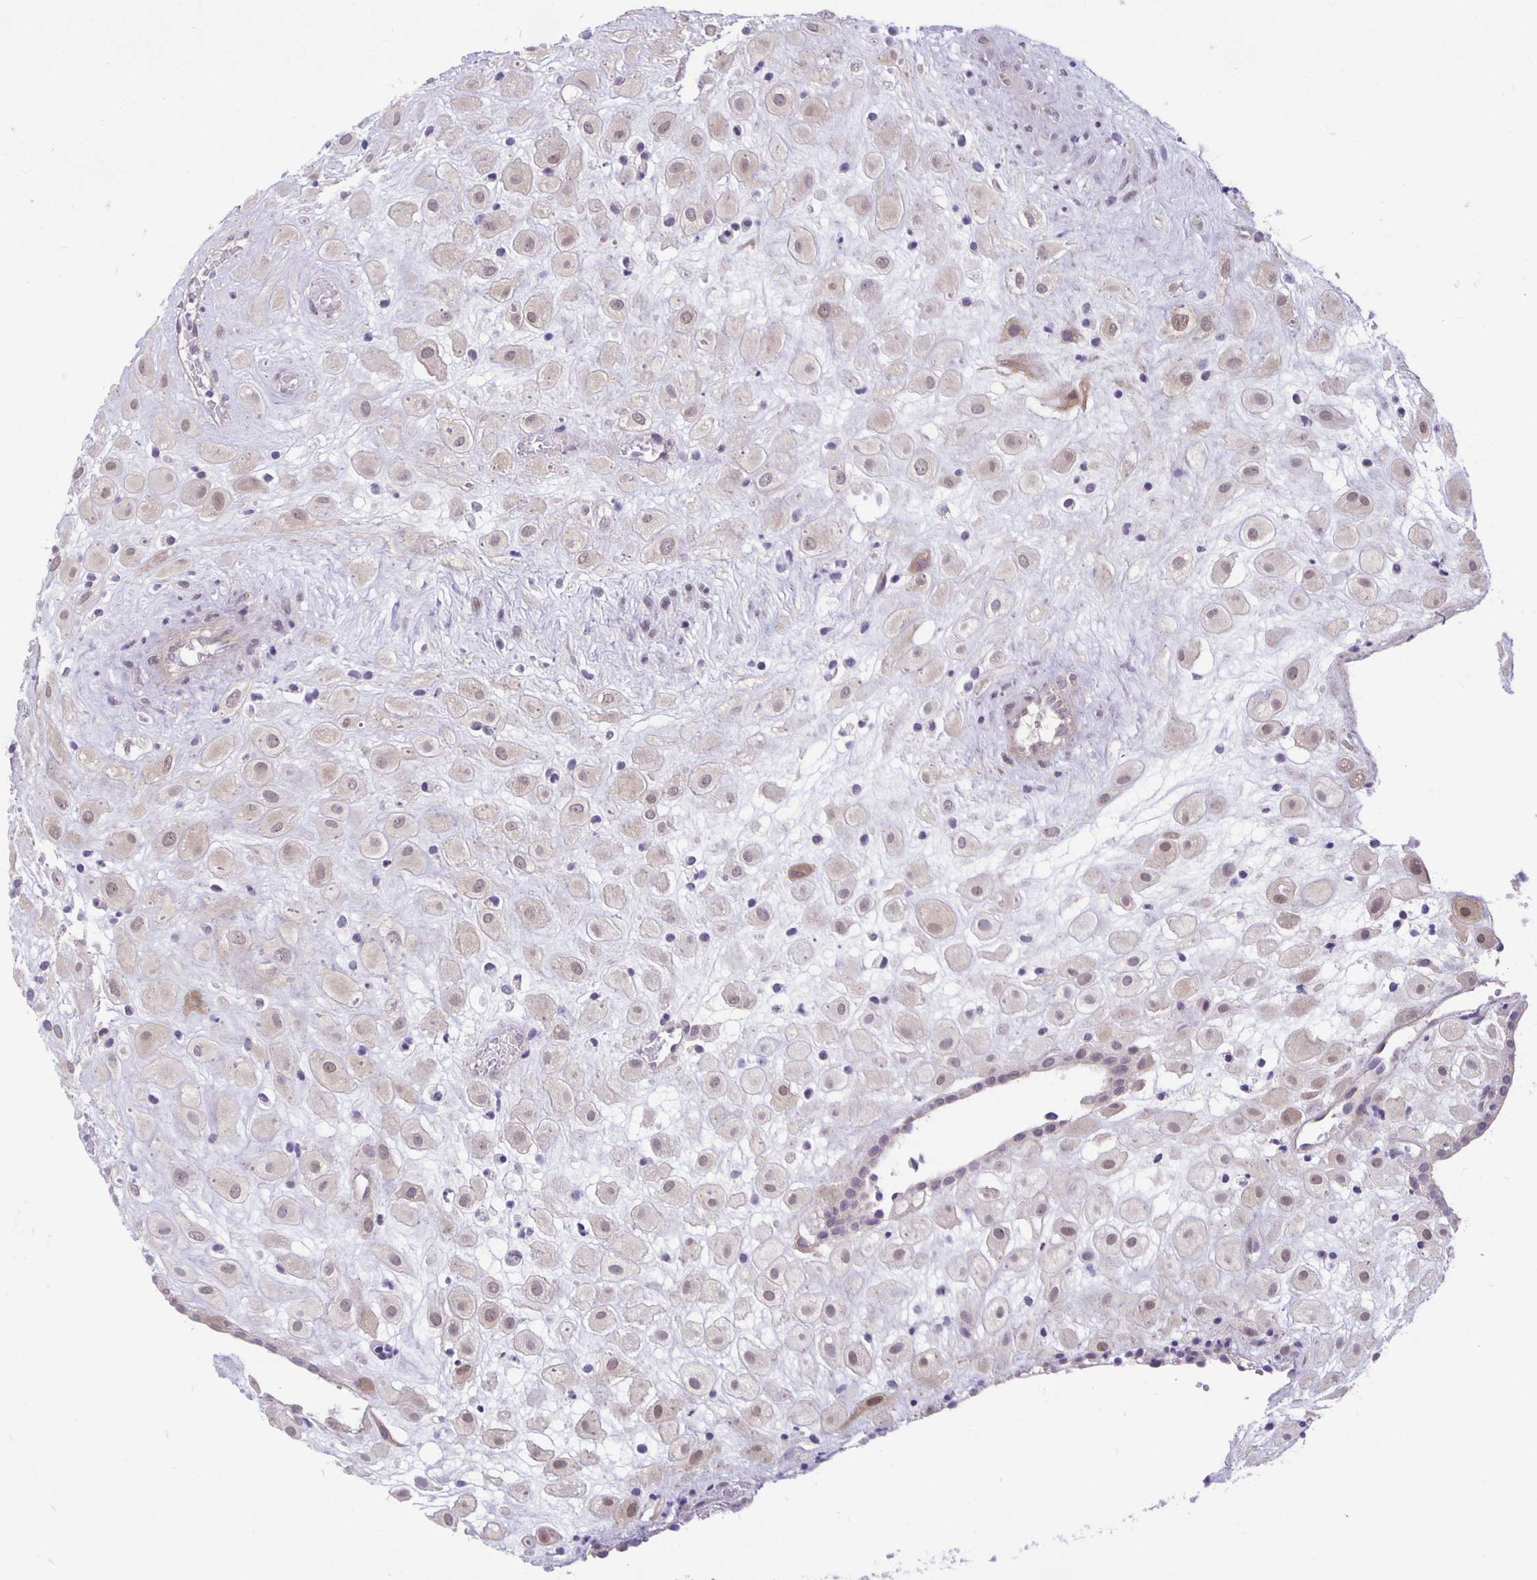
{"staining": {"intensity": "weak", "quantity": "25%-75%", "location": "nuclear"}, "tissue": "placenta", "cell_type": "Decidual cells", "image_type": "normal", "snomed": [{"axis": "morphology", "description": "Normal tissue, NOS"}, {"axis": "topography", "description": "Placenta"}], "caption": "Immunohistochemistry photomicrograph of unremarkable placenta: human placenta stained using immunohistochemistry (IHC) displays low levels of weak protein expression localized specifically in the nuclear of decidual cells, appearing as a nuclear brown color.", "gene": "TAX1BP3", "patient": {"sex": "female", "age": 24}}